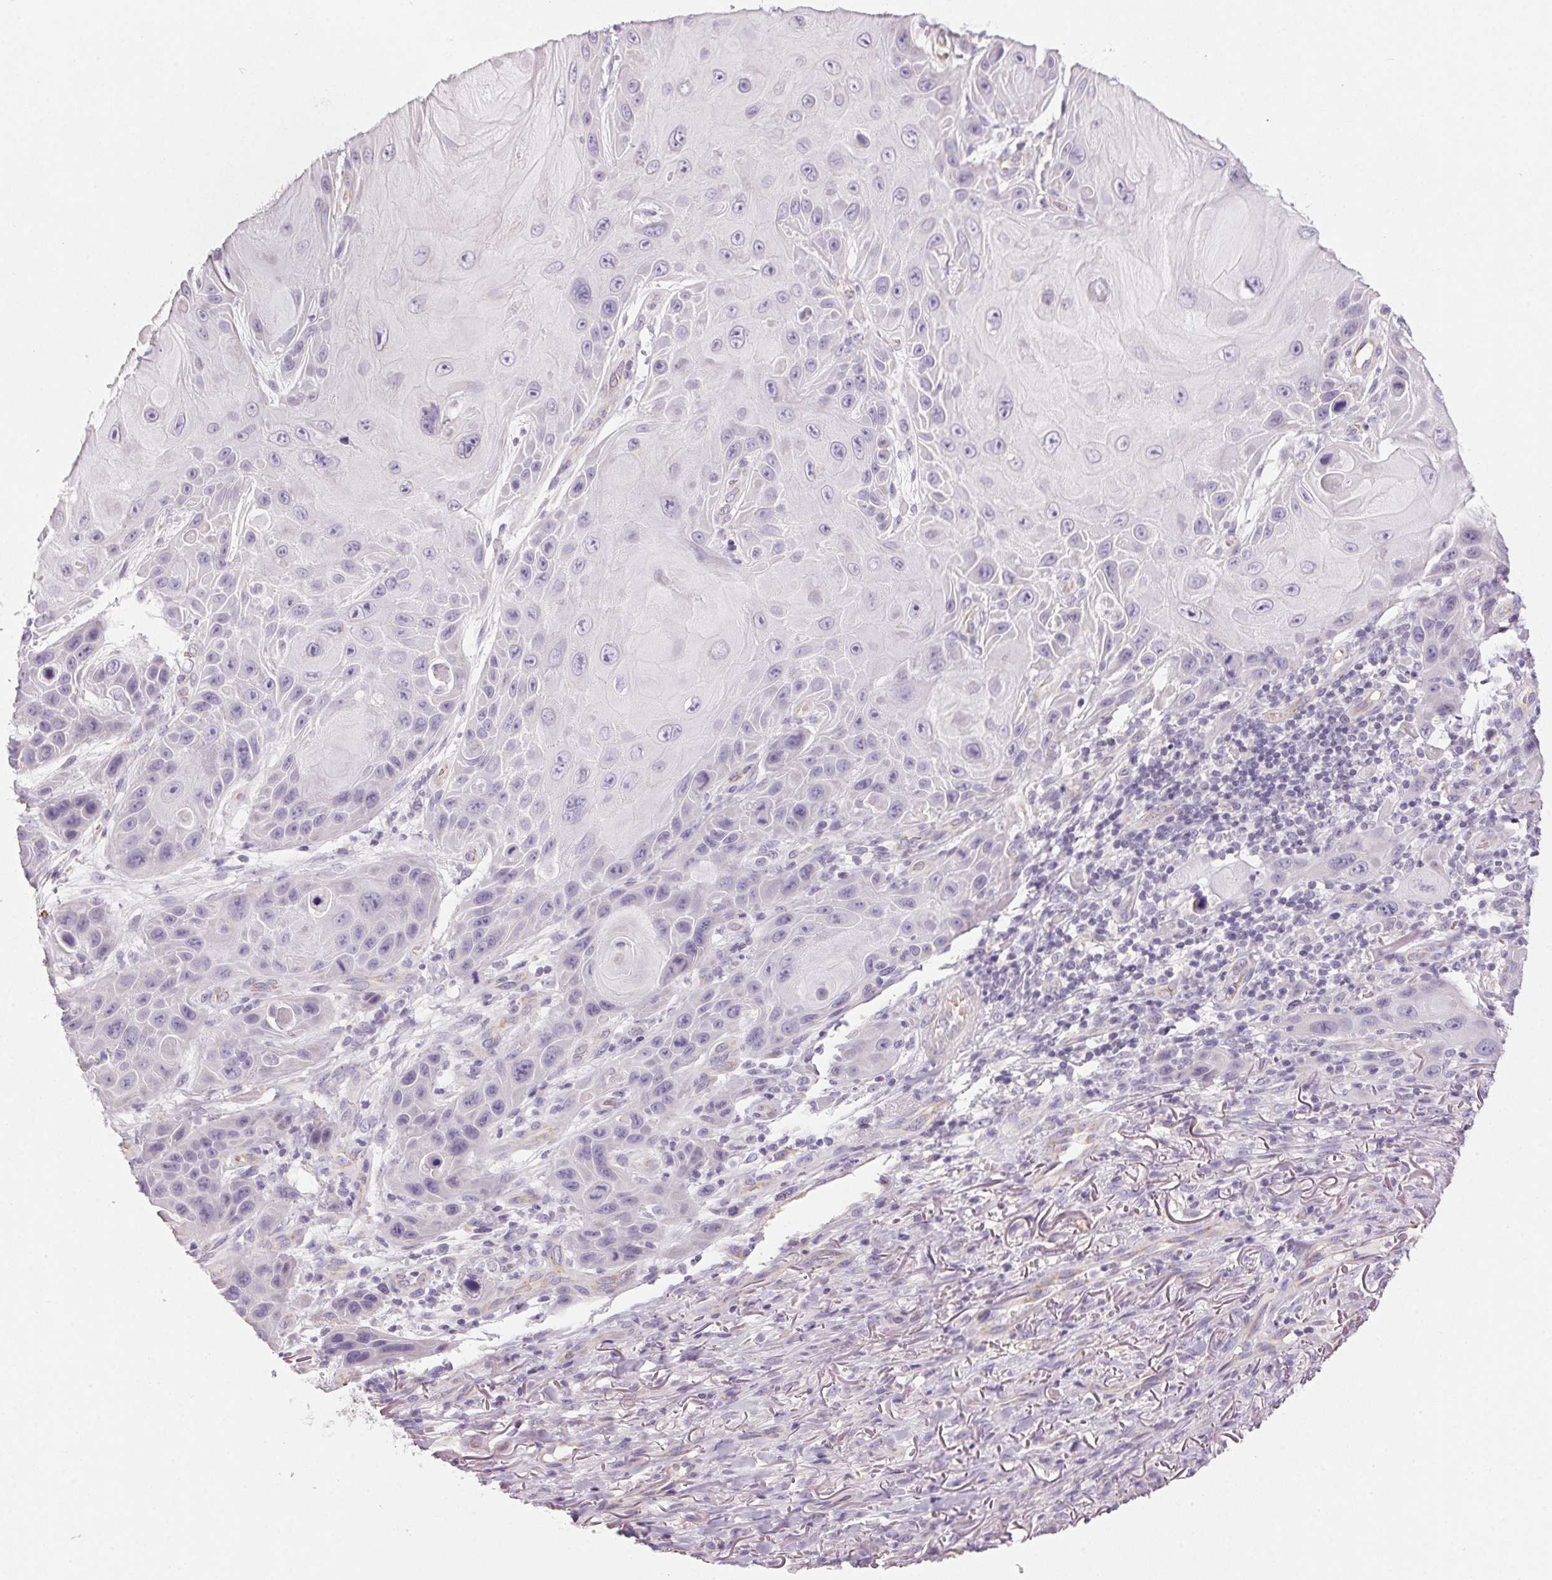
{"staining": {"intensity": "negative", "quantity": "none", "location": "none"}, "tissue": "skin cancer", "cell_type": "Tumor cells", "image_type": "cancer", "snomed": [{"axis": "morphology", "description": "Squamous cell carcinoma, NOS"}, {"axis": "topography", "description": "Skin"}], "caption": "IHC image of skin squamous cell carcinoma stained for a protein (brown), which reveals no staining in tumor cells.", "gene": "SMYD1", "patient": {"sex": "female", "age": 94}}